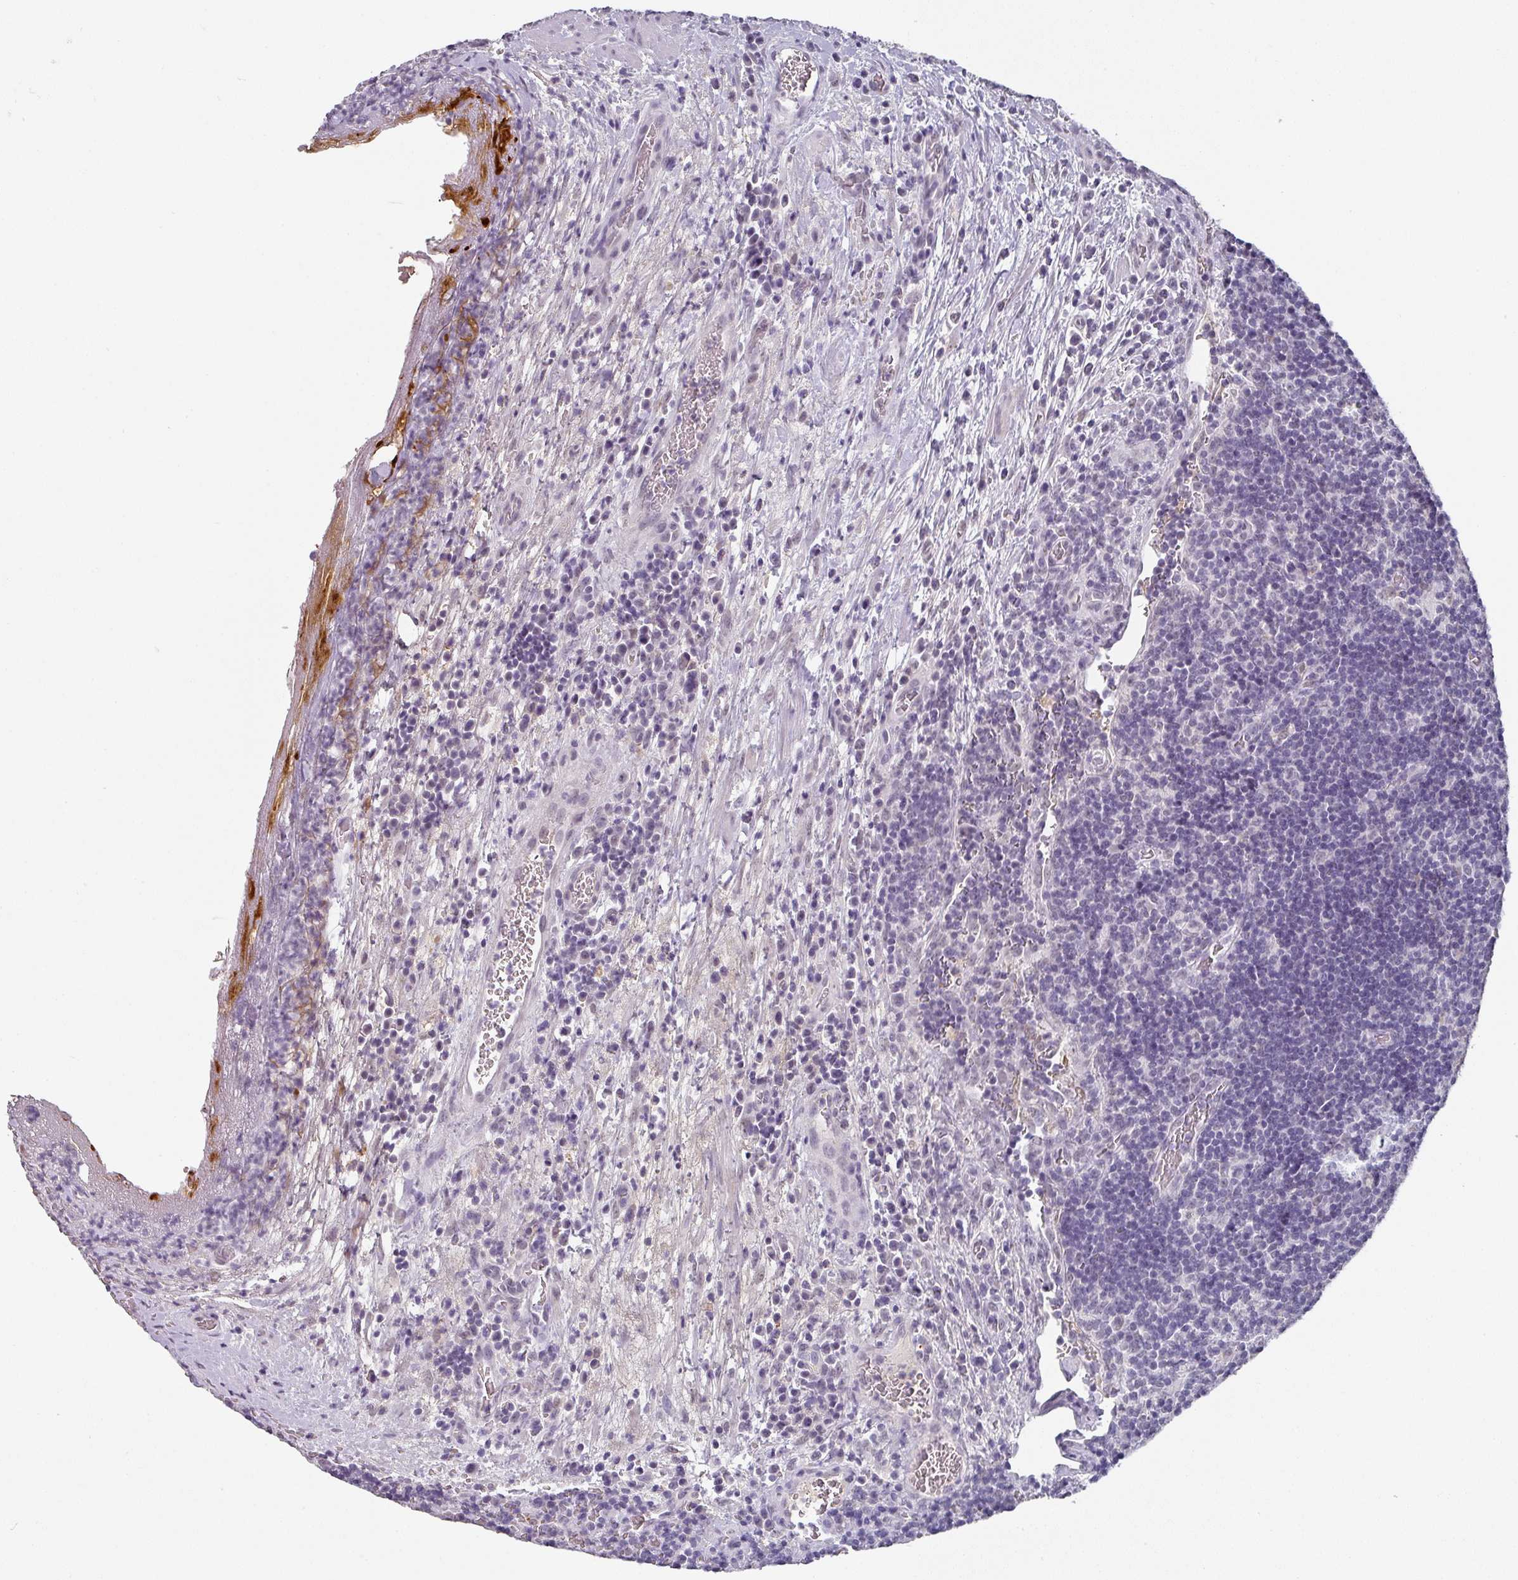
{"staining": {"intensity": "negative", "quantity": "none", "location": "none"}, "tissue": "lymph node", "cell_type": "Germinal center cells", "image_type": "normal", "snomed": [{"axis": "morphology", "description": "Normal tissue, NOS"}, {"axis": "topography", "description": "Lymph node"}], "caption": "The micrograph demonstrates no significant positivity in germinal center cells of lymph node. (Stains: DAB (3,3'-diaminobenzidine) IHC with hematoxylin counter stain, Microscopy: brightfield microscopy at high magnification).", "gene": "C1QB", "patient": {"sex": "male", "age": 50}}